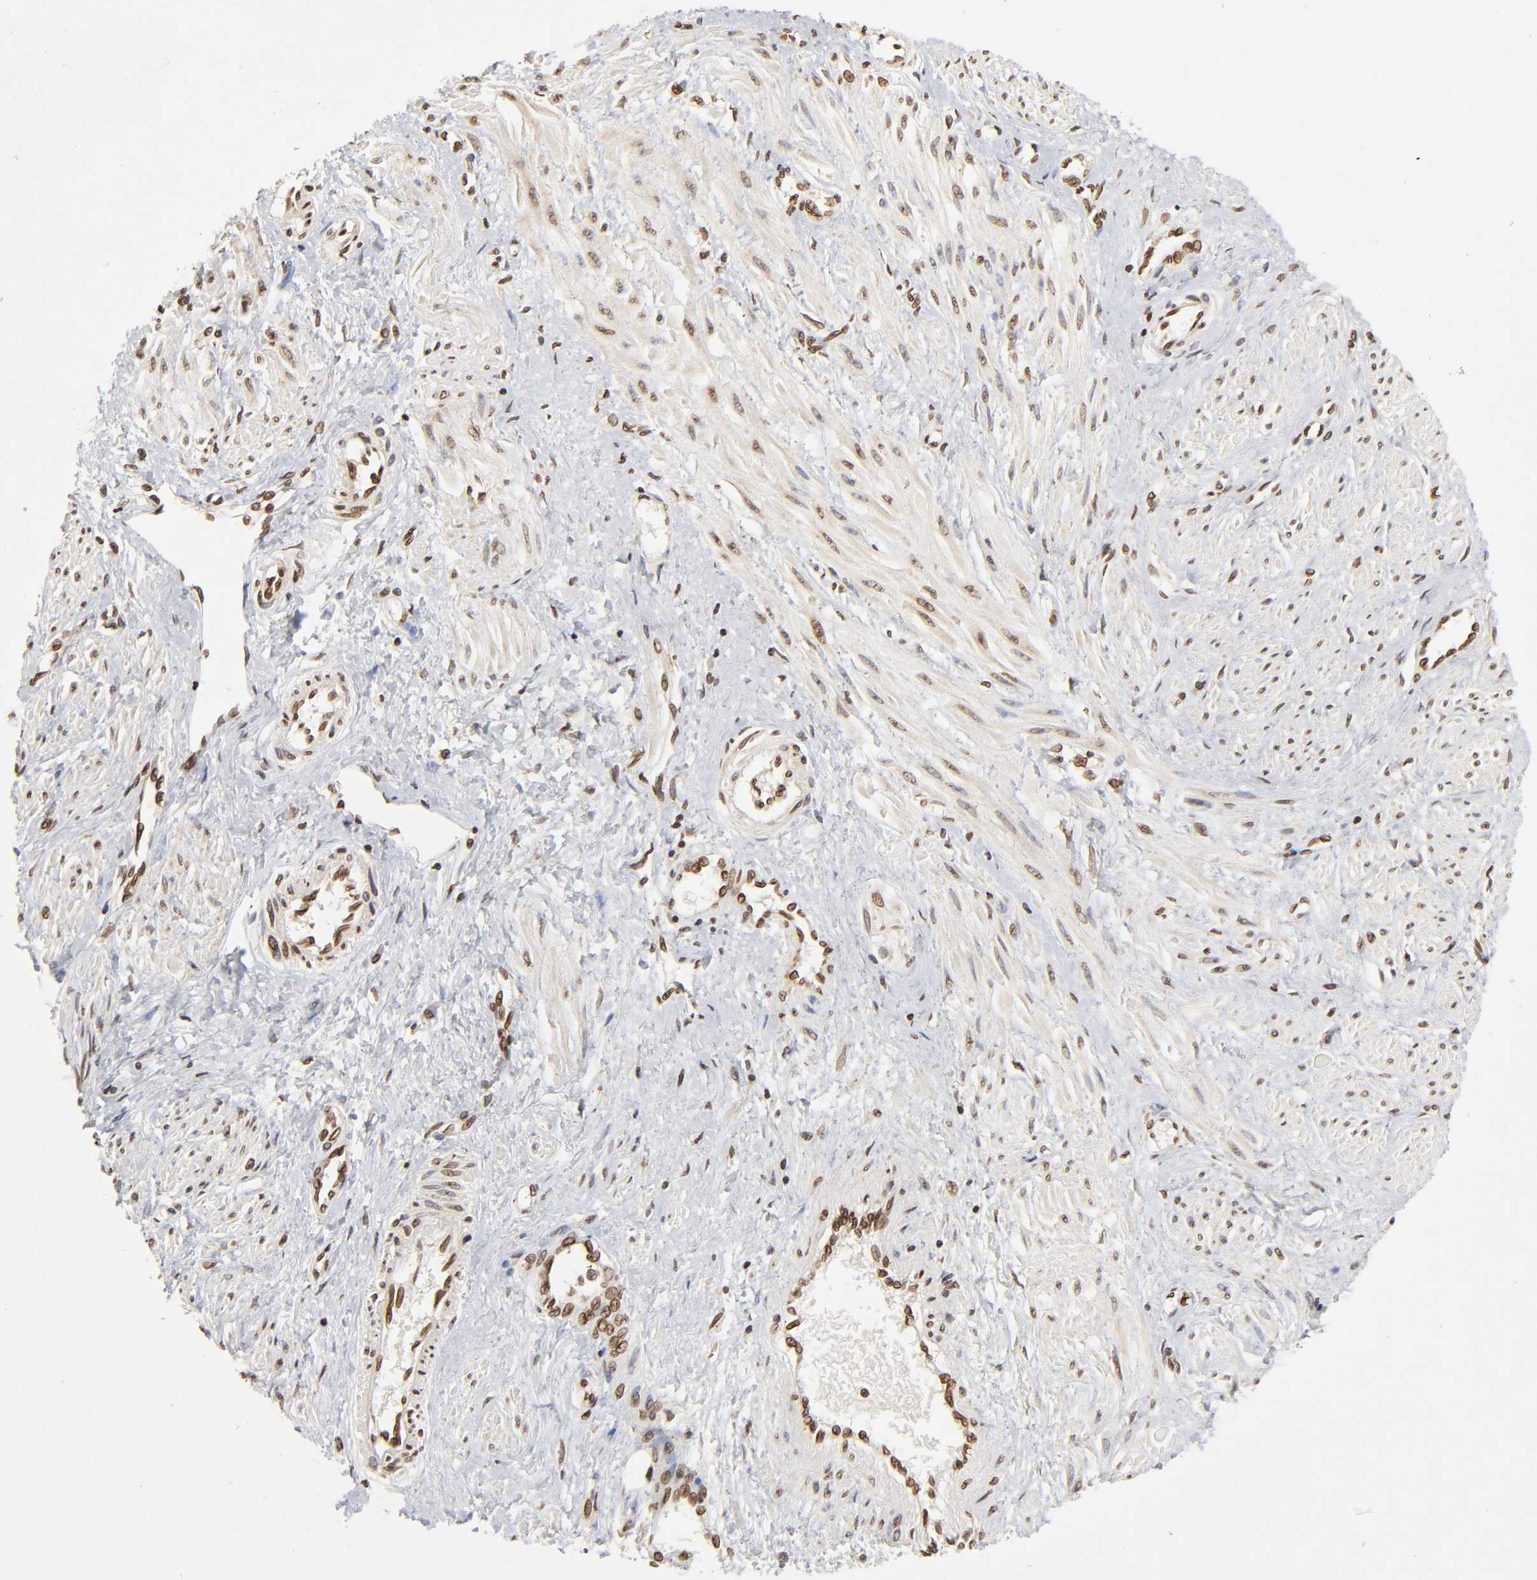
{"staining": {"intensity": "moderate", "quantity": ">75%", "location": "nuclear"}, "tissue": "smooth muscle", "cell_type": "Smooth muscle cells", "image_type": "normal", "snomed": [{"axis": "morphology", "description": "Normal tissue, NOS"}, {"axis": "topography", "description": "Smooth muscle"}, {"axis": "topography", "description": "Uterus"}], "caption": "Immunohistochemical staining of unremarkable human smooth muscle shows >75% levels of moderate nuclear protein positivity in about >75% of smooth muscle cells.", "gene": "MLLT6", "patient": {"sex": "female", "age": 39}}